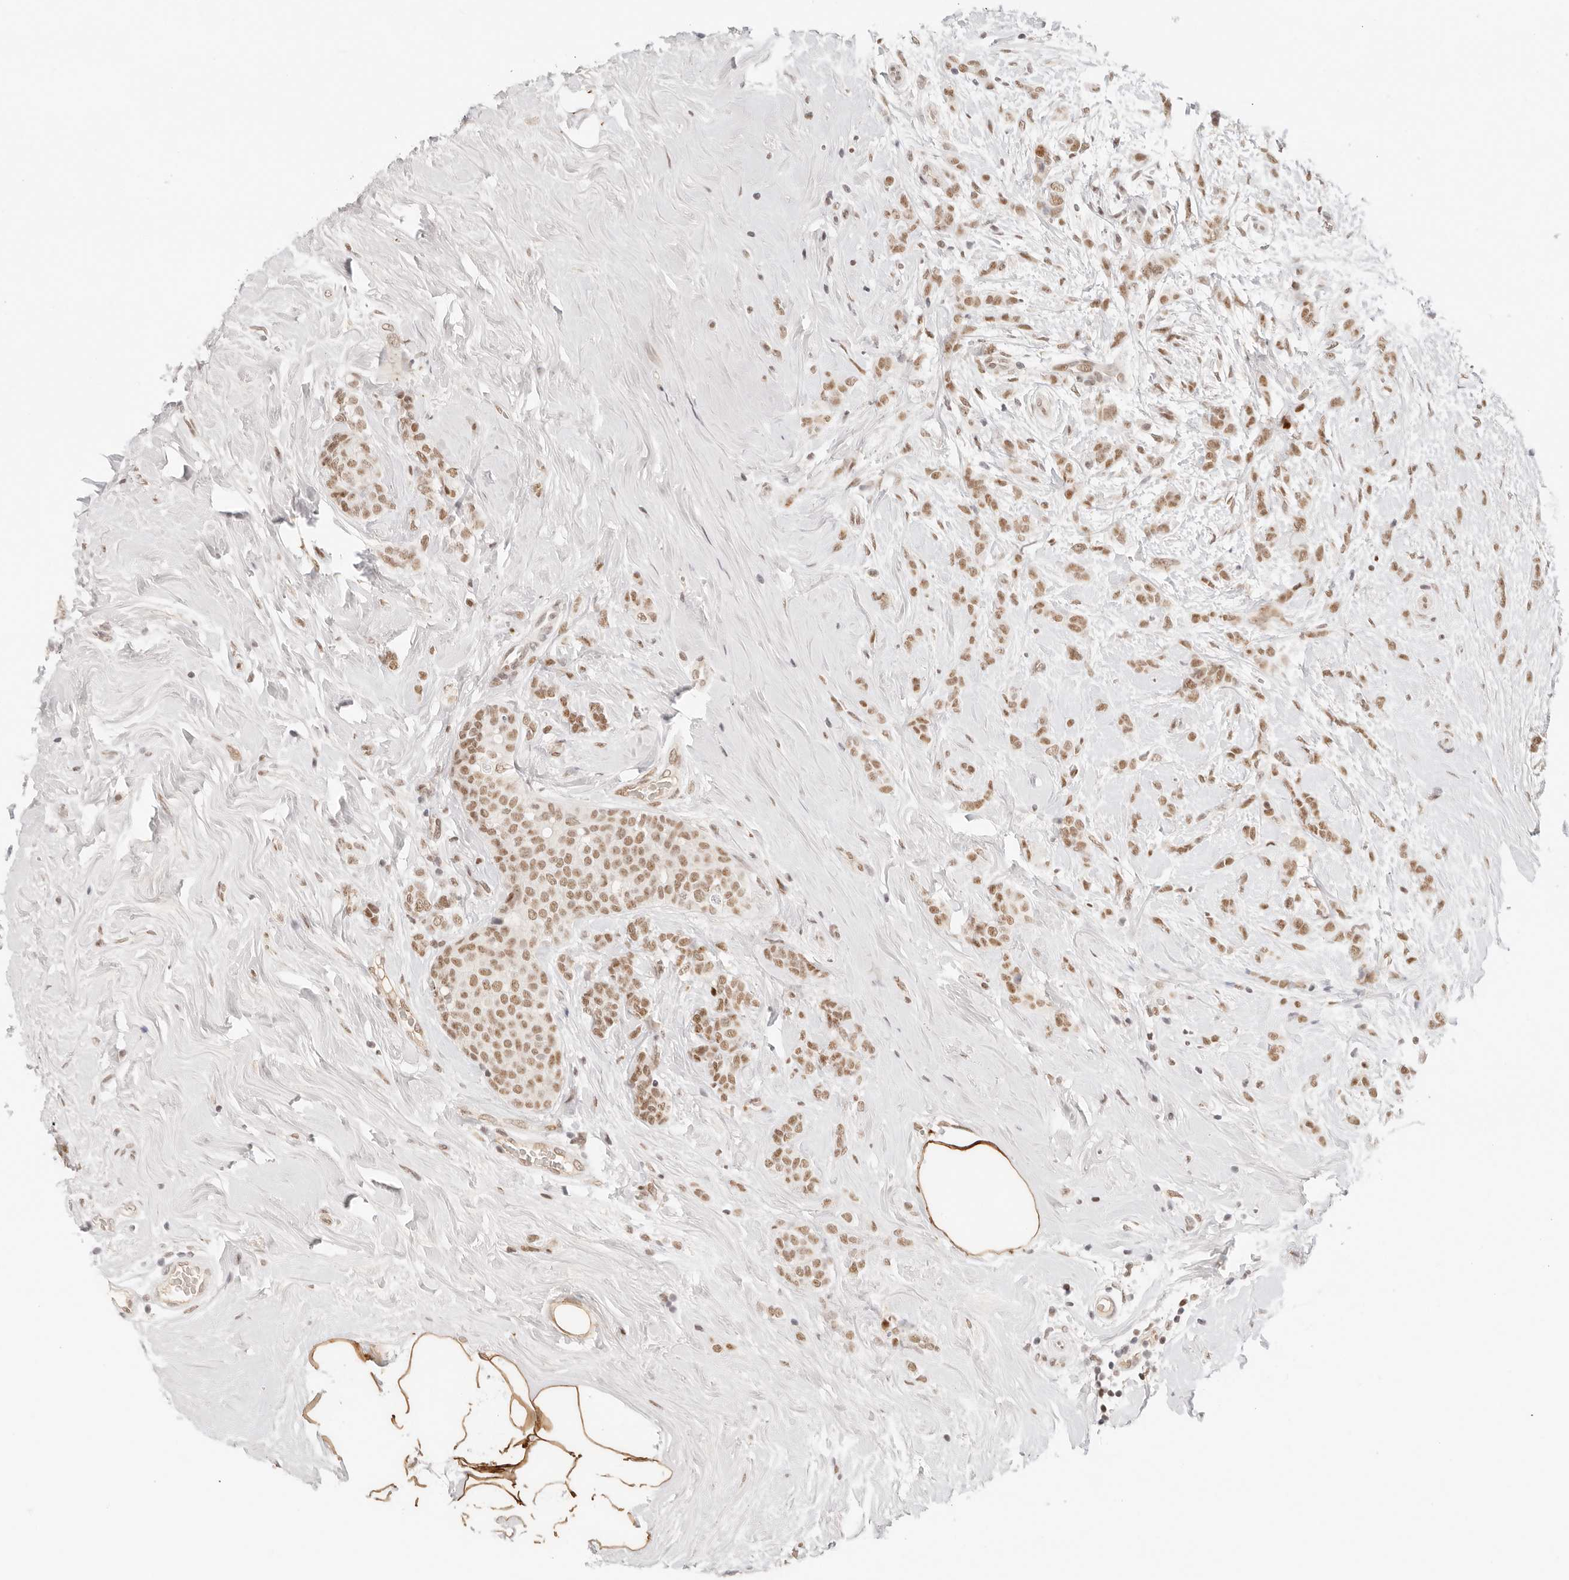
{"staining": {"intensity": "moderate", "quantity": ">75%", "location": "nuclear"}, "tissue": "breast cancer", "cell_type": "Tumor cells", "image_type": "cancer", "snomed": [{"axis": "morphology", "description": "Lobular carcinoma, in situ"}, {"axis": "morphology", "description": "Lobular carcinoma"}, {"axis": "topography", "description": "Breast"}], "caption": "Protein expression analysis of human breast lobular carcinoma in situ reveals moderate nuclear positivity in approximately >75% of tumor cells.", "gene": "HOXC5", "patient": {"sex": "female", "age": 41}}